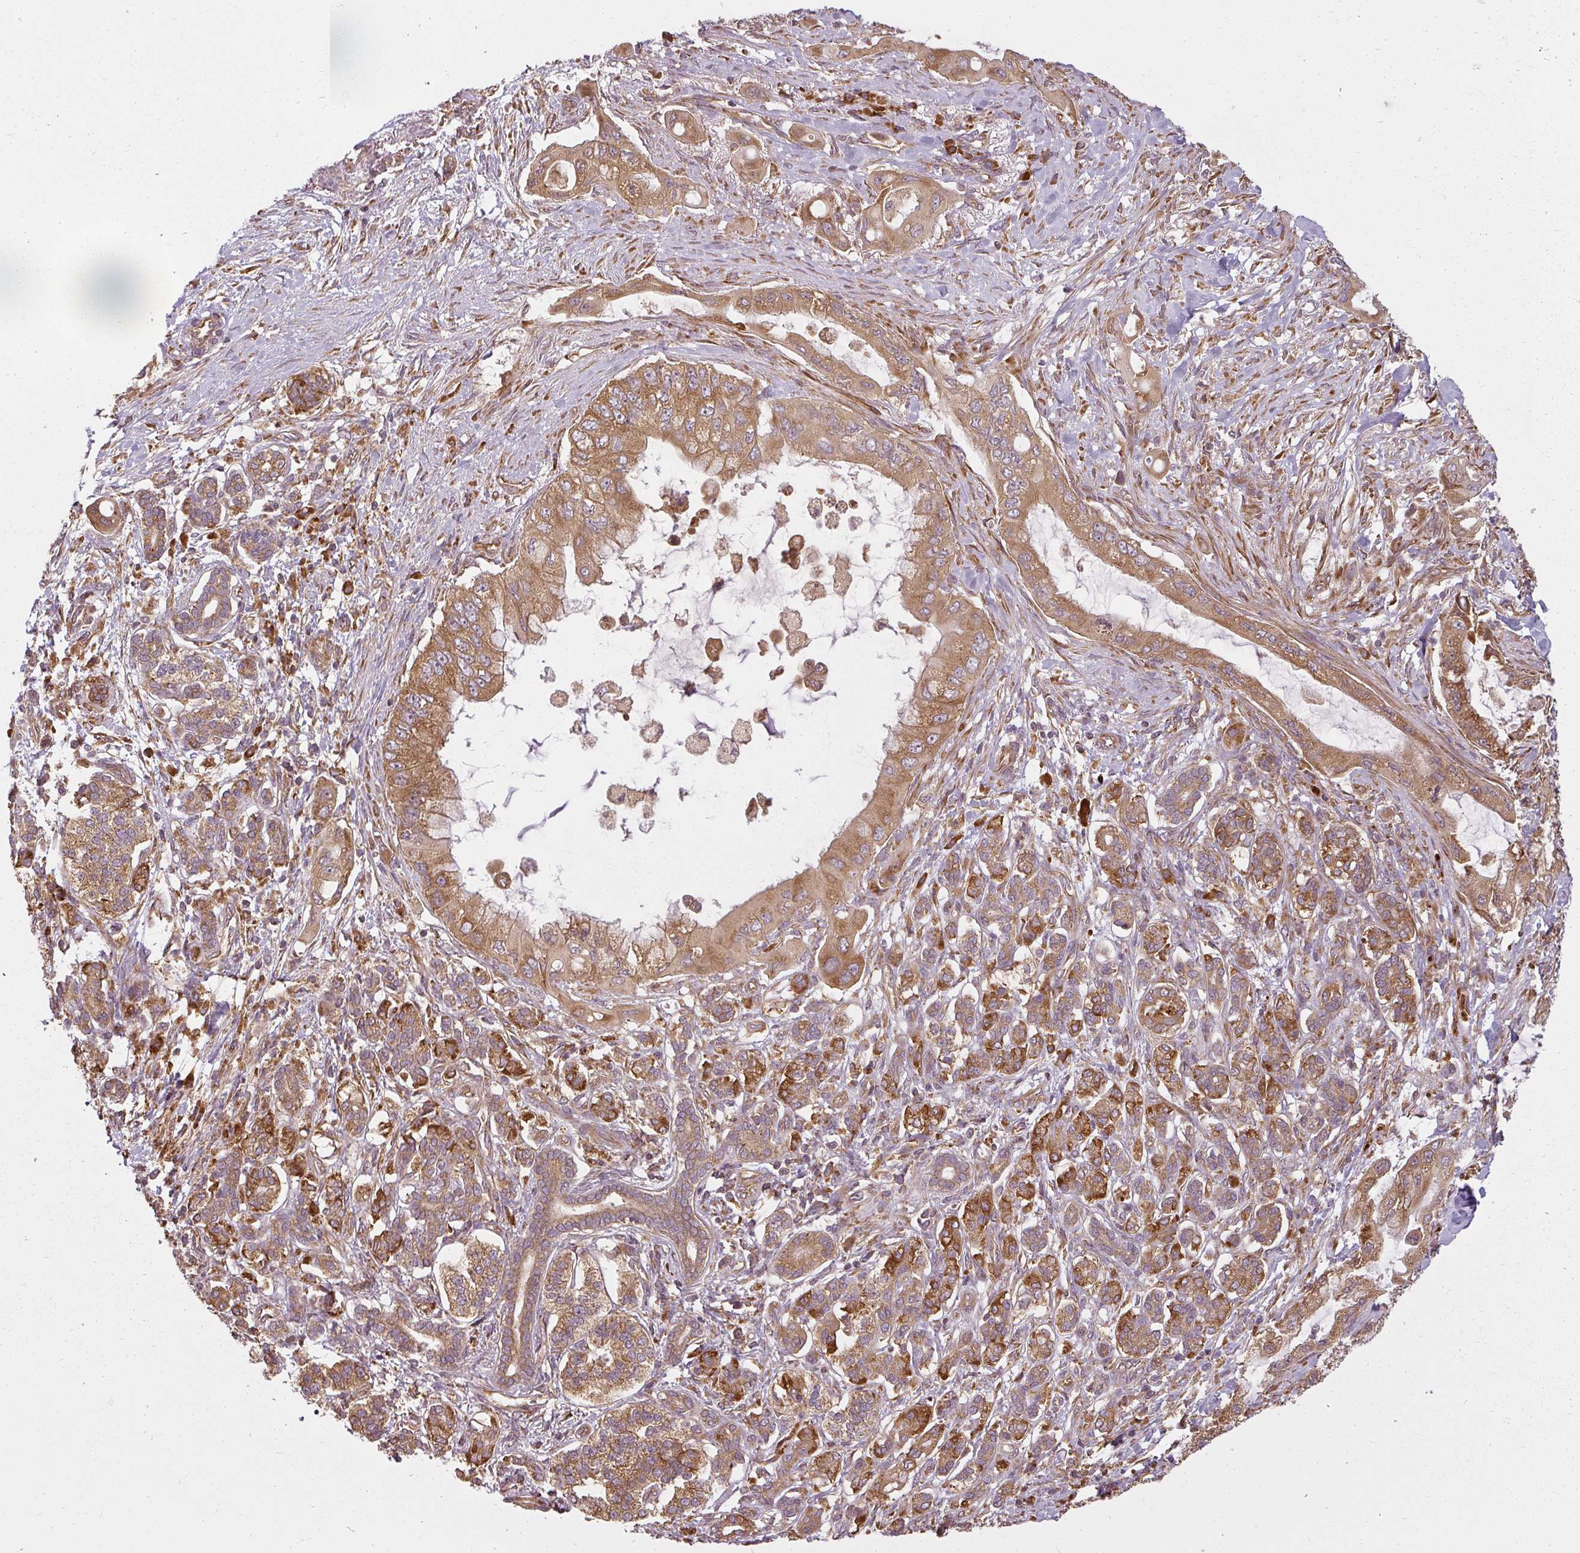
{"staining": {"intensity": "moderate", "quantity": ">75%", "location": "cytoplasmic/membranous"}, "tissue": "pancreatic cancer", "cell_type": "Tumor cells", "image_type": "cancer", "snomed": [{"axis": "morphology", "description": "Adenocarcinoma, NOS"}, {"axis": "topography", "description": "Pancreas"}], "caption": "Immunohistochemical staining of human pancreatic cancer reveals medium levels of moderate cytoplasmic/membranous protein staining in about >75% of tumor cells. Using DAB (brown) and hematoxylin (blue) stains, captured at high magnification using brightfield microscopy.", "gene": "RPL24", "patient": {"sex": "male", "age": 57}}